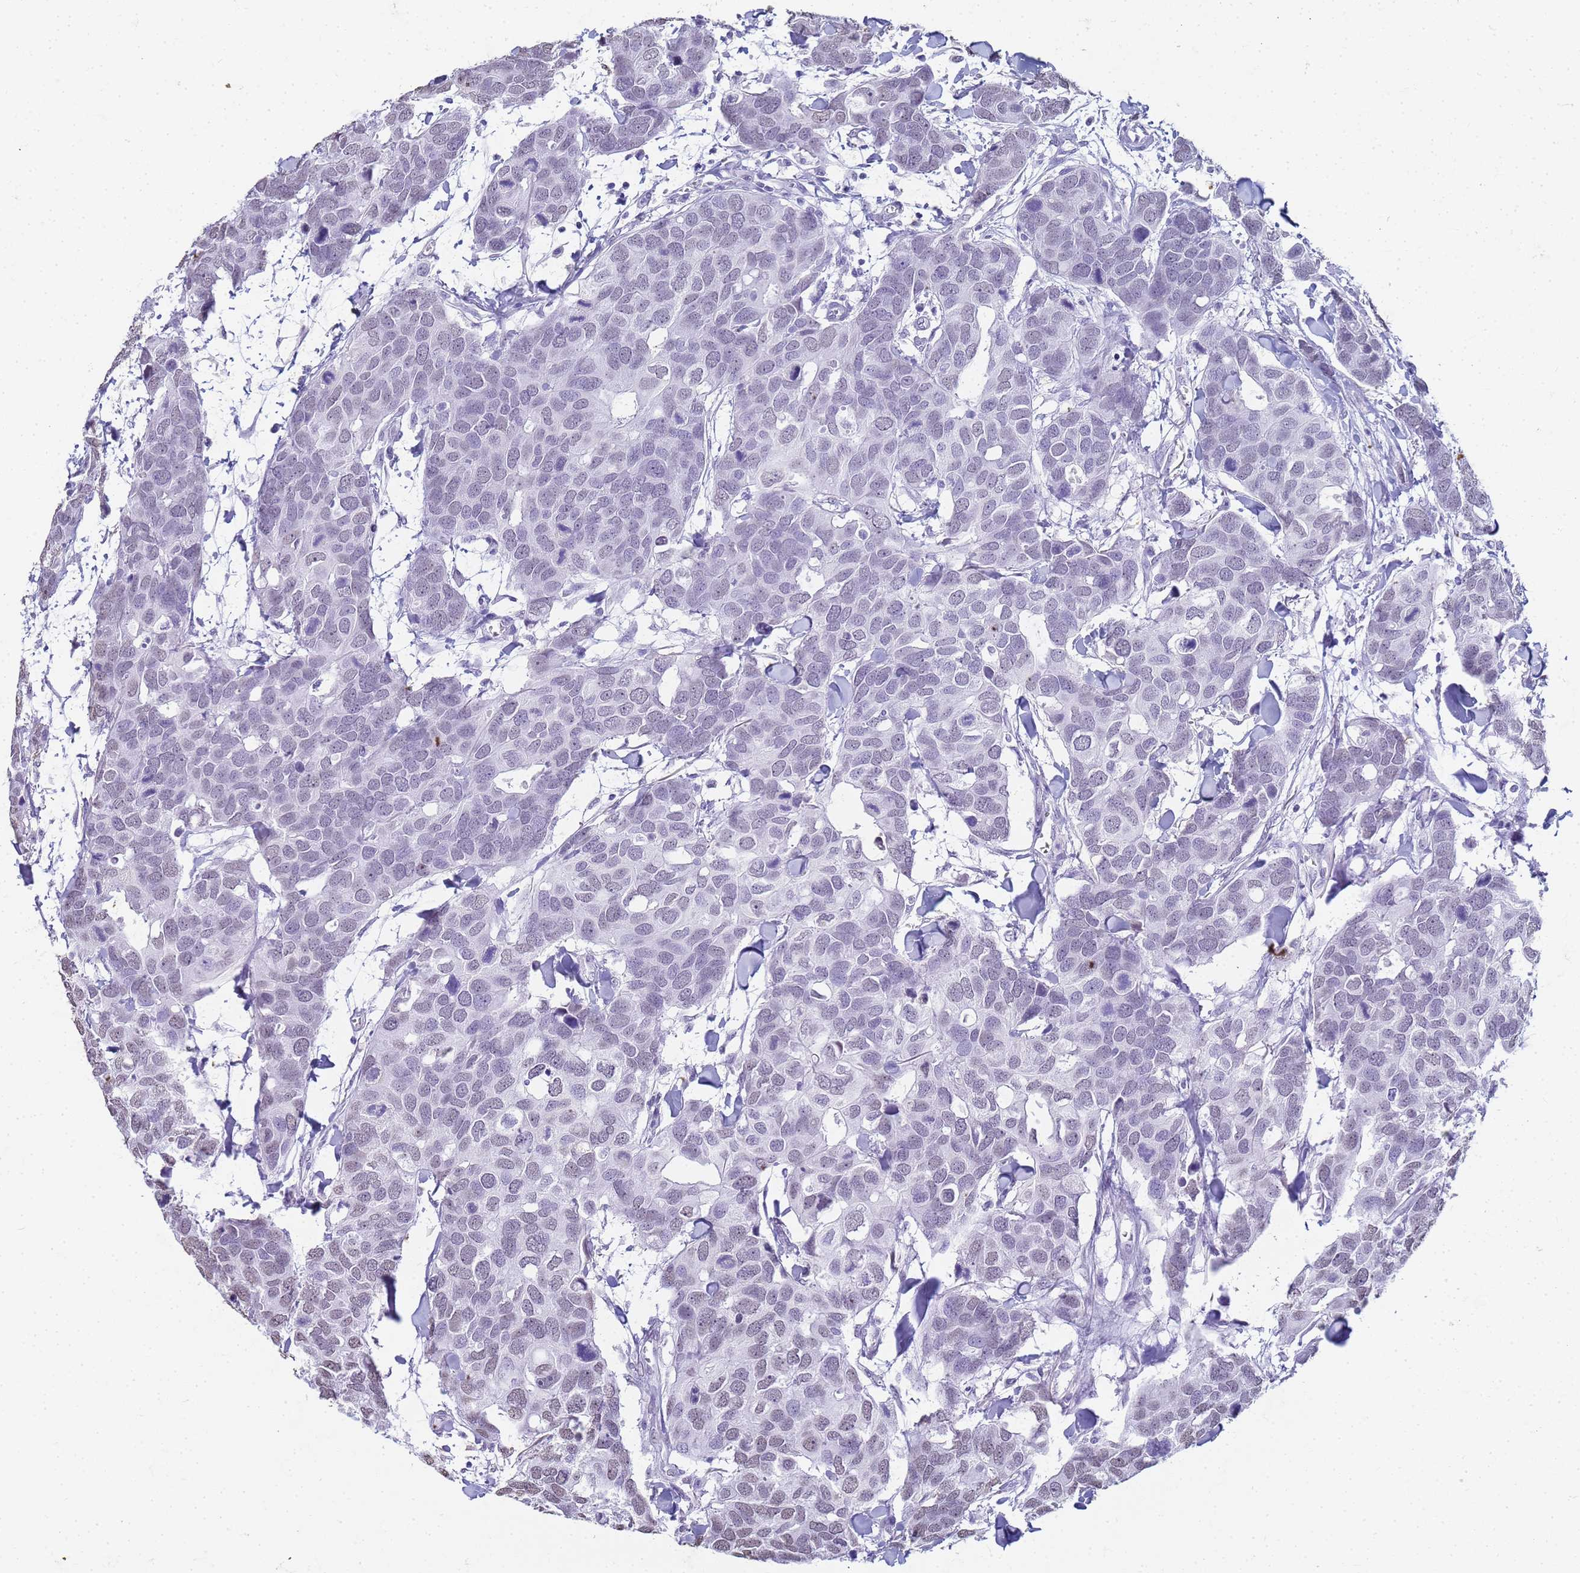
{"staining": {"intensity": "negative", "quantity": "none", "location": "none"}, "tissue": "breast cancer", "cell_type": "Tumor cells", "image_type": "cancer", "snomed": [{"axis": "morphology", "description": "Duct carcinoma"}, {"axis": "topography", "description": "Breast"}], "caption": "The image exhibits no staining of tumor cells in invasive ductal carcinoma (breast).", "gene": "SLC7A9", "patient": {"sex": "female", "age": 83}}